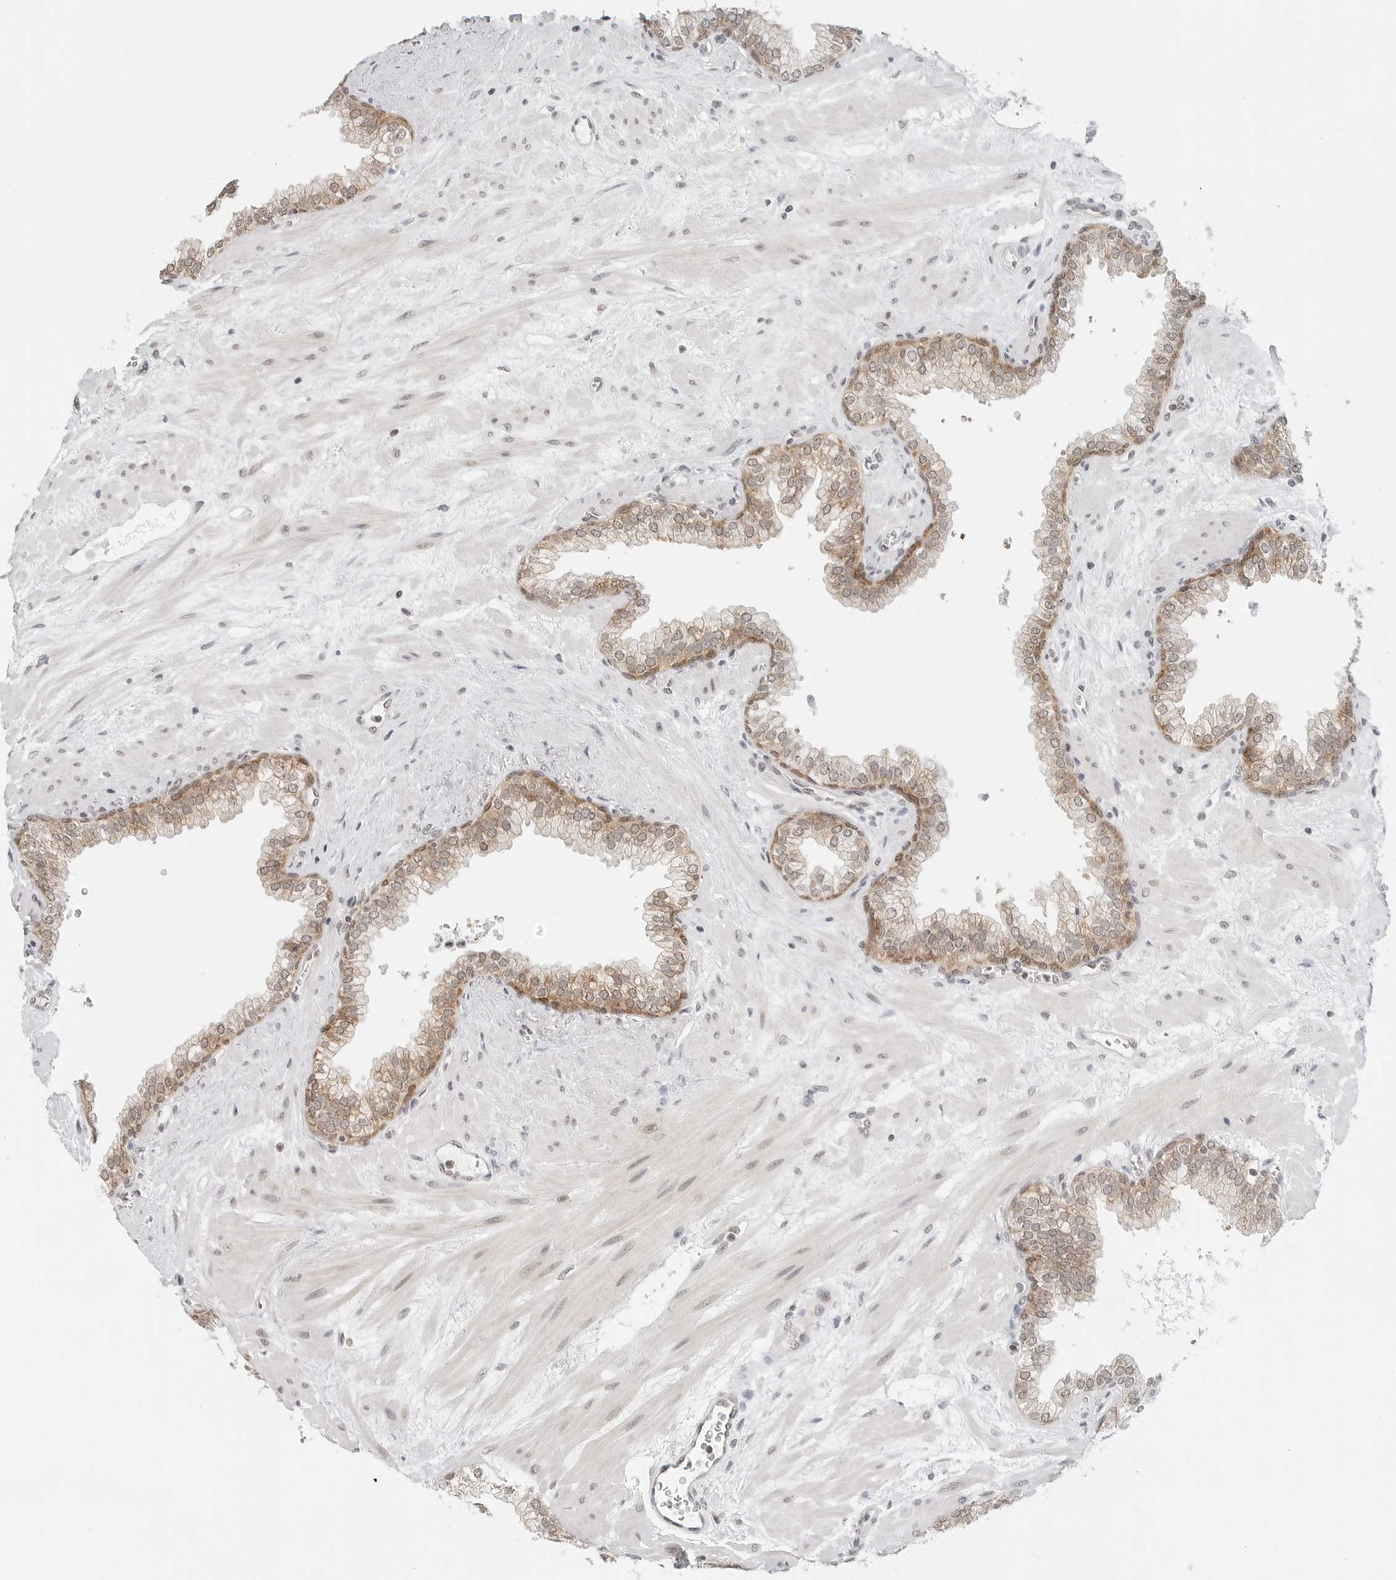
{"staining": {"intensity": "moderate", "quantity": ">75%", "location": "cytoplasmic/membranous"}, "tissue": "prostate", "cell_type": "Glandular cells", "image_type": "normal", "snomed": [{"axis": "morphology", "description": "Normal tissue, NOS"}, {"axis": "morphology", "description": "Urothelial carcinoma, Low grade"}, {"axis": "topography", "description": "Urinary bladder"}, {"axis": "topography", "description": "Prostate"}], "caption": "Immunohistochemistry image of benign human prostate stained for a protein (brown), which displays medium levels of moderate cytoplasmic/membranous expression in approximately >75% of glandular cells.", "gene": "METAP1", "patient": {"sex": "male", "age": 60}}